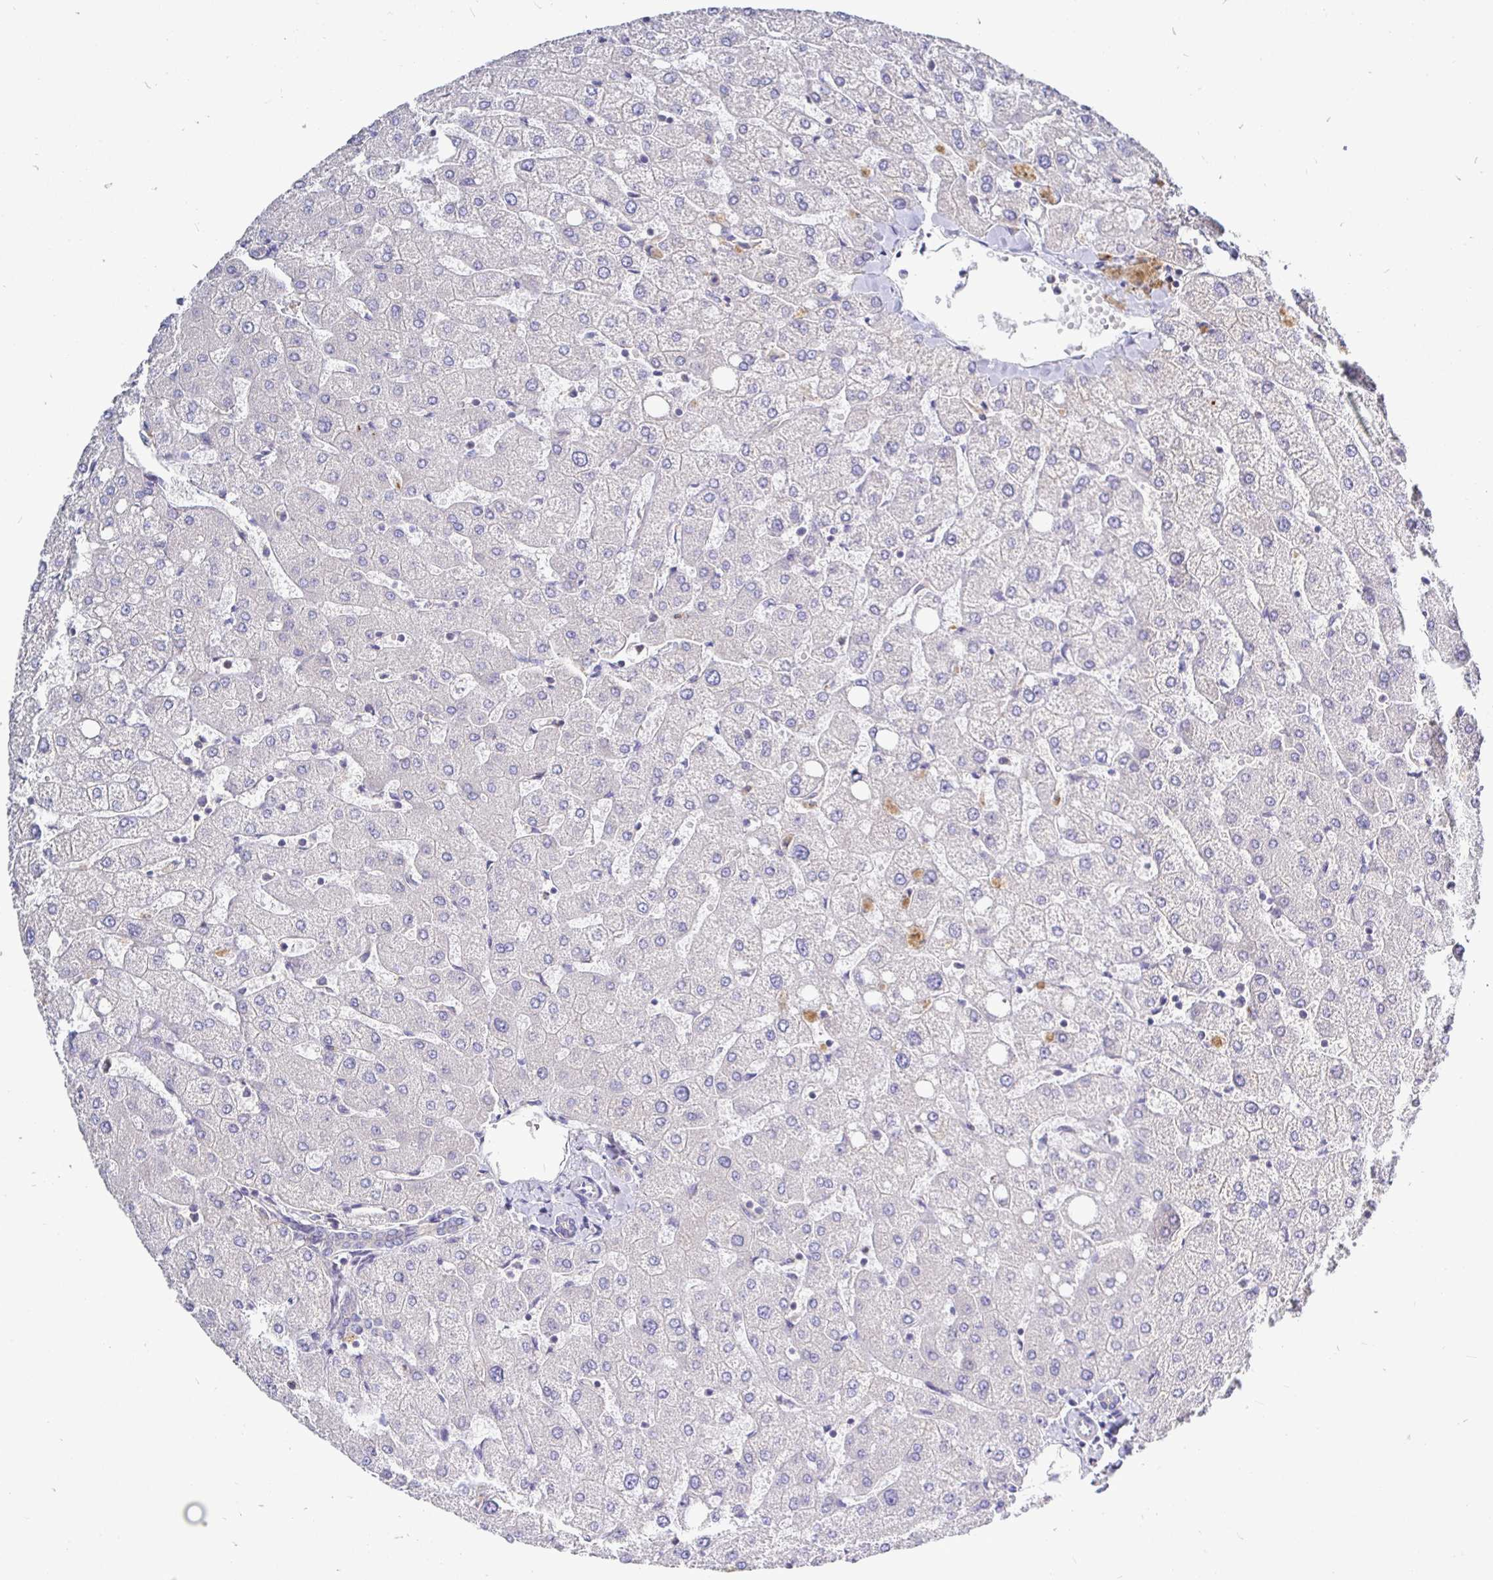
{"staining": {"intensity": "negative", "quantity": "none", "location": "none"}, "tissue": "liver", "cell_type": "Cholangiocytes", "image_type": "normal", "snomed": [{"axis": "morphology", "description": "Normal tissue, NOS"}, {"axis": "topography", "description": "Liver"}], "caption": "High magnification brightfield microscopy of benign liver stained with DAB (3,3'-diaminobenzidine) (brown) and counterstained with hematoxylin (blue): cholangiocytes show no significant positivity.", "gene": "KIF21A", "patient": {"sex": "female", "age": 54}}